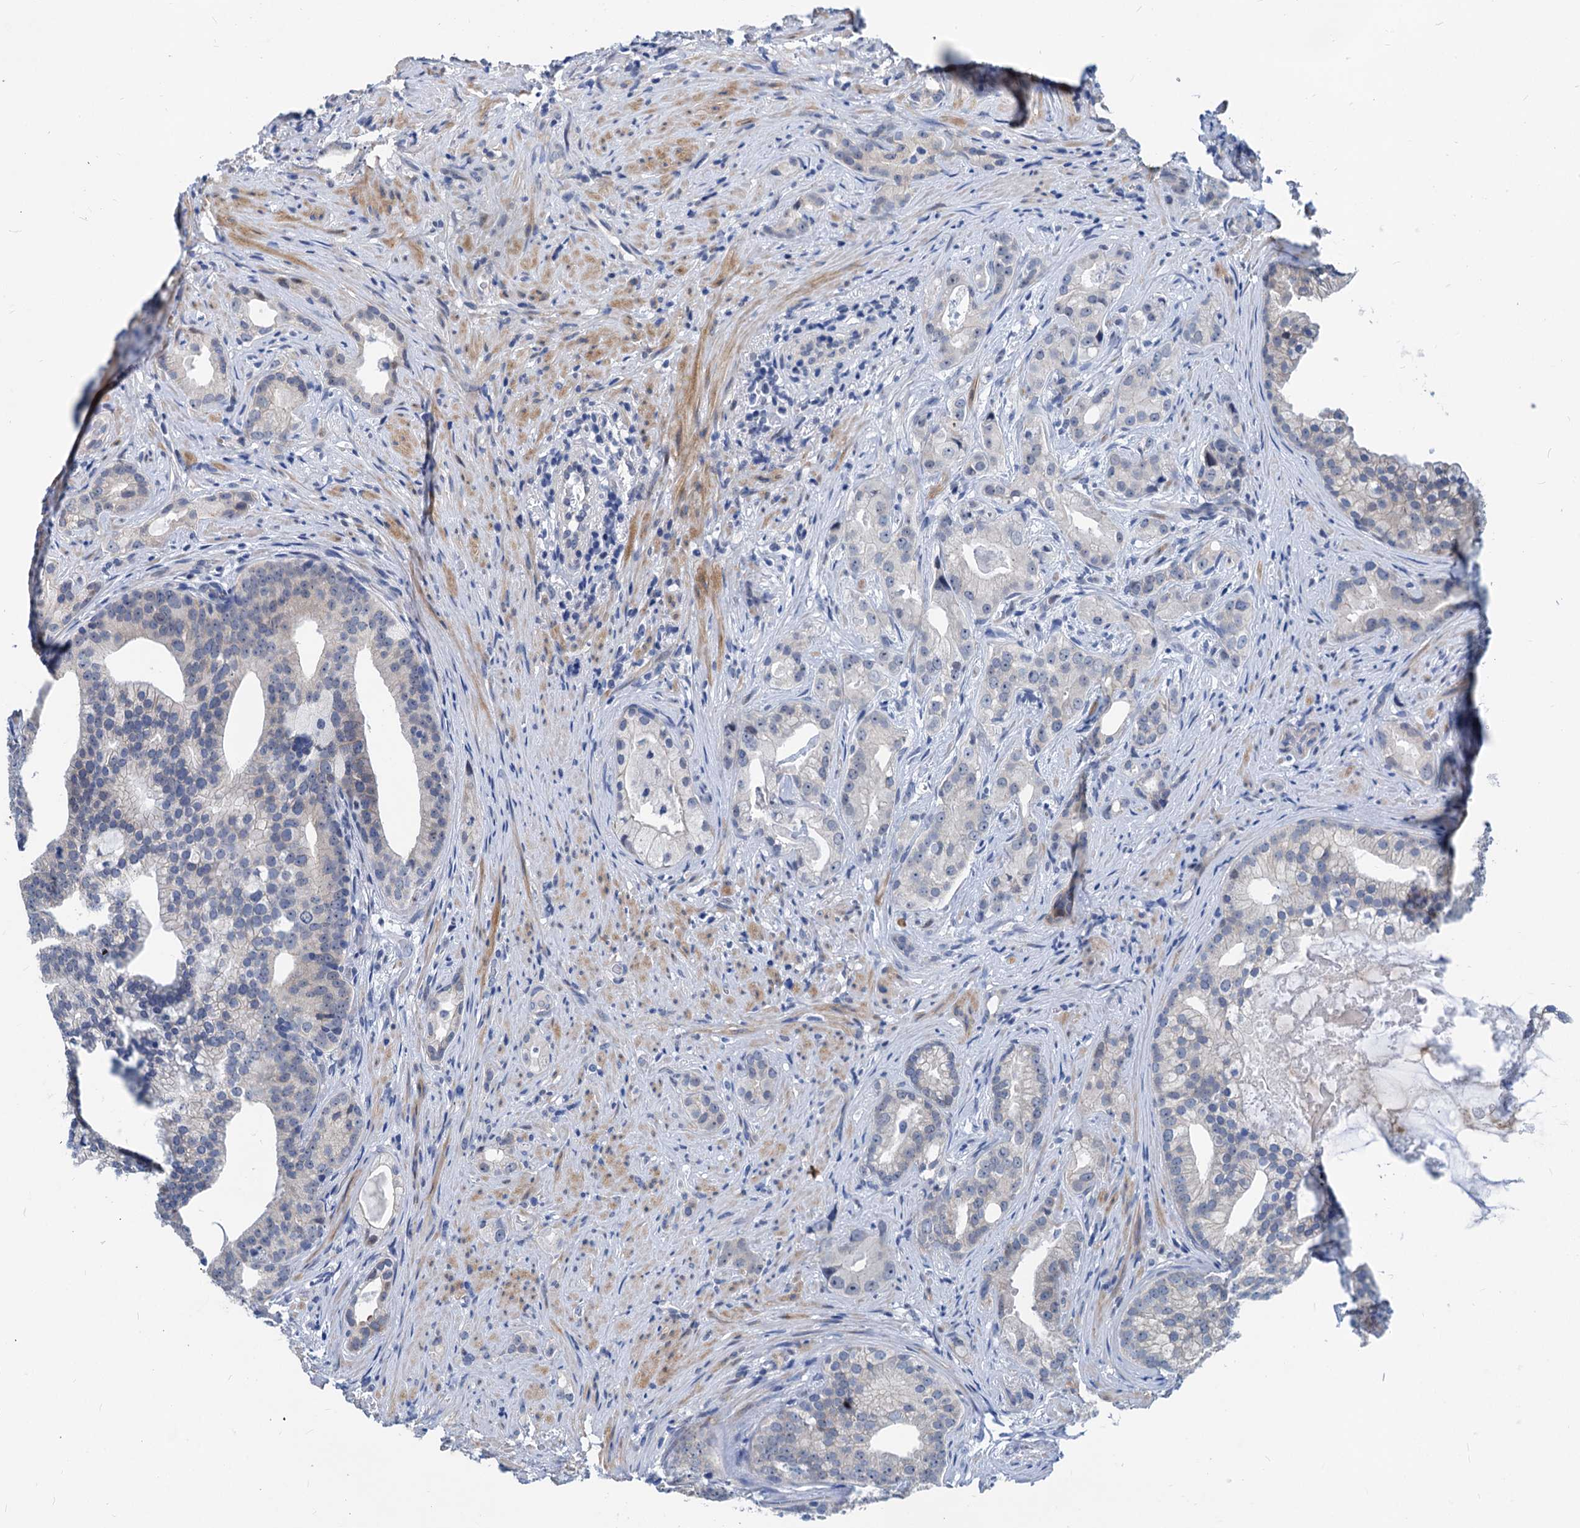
{"staining": {"intensity": "negative", "quantity": "none", "location": "none"}, "tissue": "prostate cancer", "cell_type": "Tumor cells", "image_type": "cancer", "snomed": [{"axis": "morphology", "description": "Adenocarcinoma, Low grade"}, {"axis": "topography", "description": "Prostate"}], "caption": "There is no significant staining in tumor cells of prostate cancer (low-grade adenocarcinoma). (Stains: DAB immunohistochemistry with hematoxylin counter stain, Microscopy: brightfield microscopy at high magnification).", "gene": "HSF2", "patient": {"sex": "male", "age": 71}}